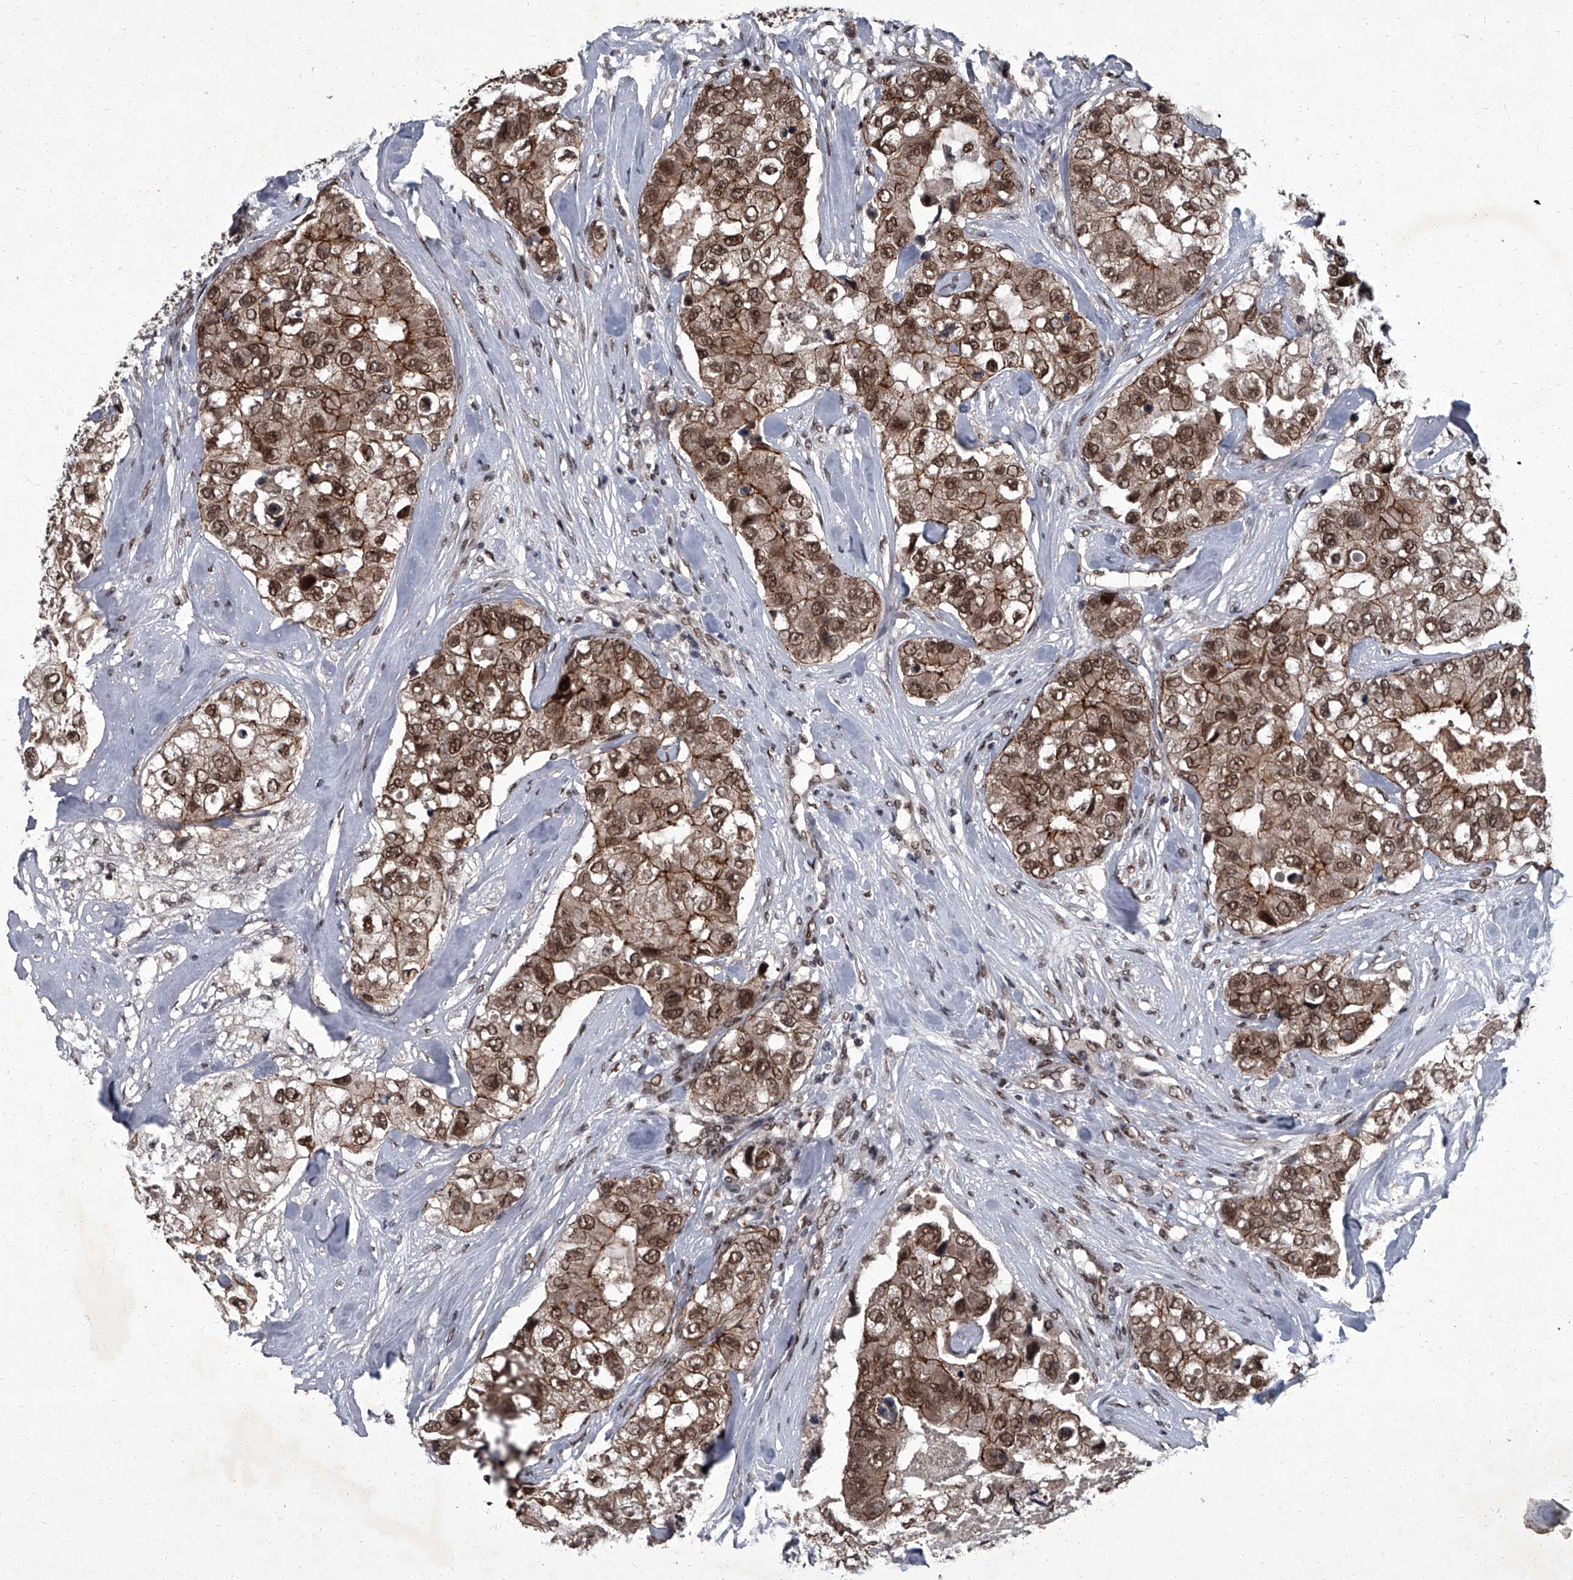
{"staining": {"intensity": "moderate", "quantity": ">75%", "location": "cytoplasmic/membranous,nuclear"}, "tissue": "breast cancer", "cell_type": "Tumor cells", "image_type": "cancer", "snomed": [{"axis": "morphology", "description": "Duct carcinoma"}, {"axis": "topography", "description": "Breast"}], "caption": "Brown immunohistochemical staining in human breast cancer (intraductal carcinoma) shows moderate cytoplasmic/membranous and nuclear expression in about >75% of tumor cells.", "gene": "ZNF518B", "patient": {"sex": "female", "age": 62}}